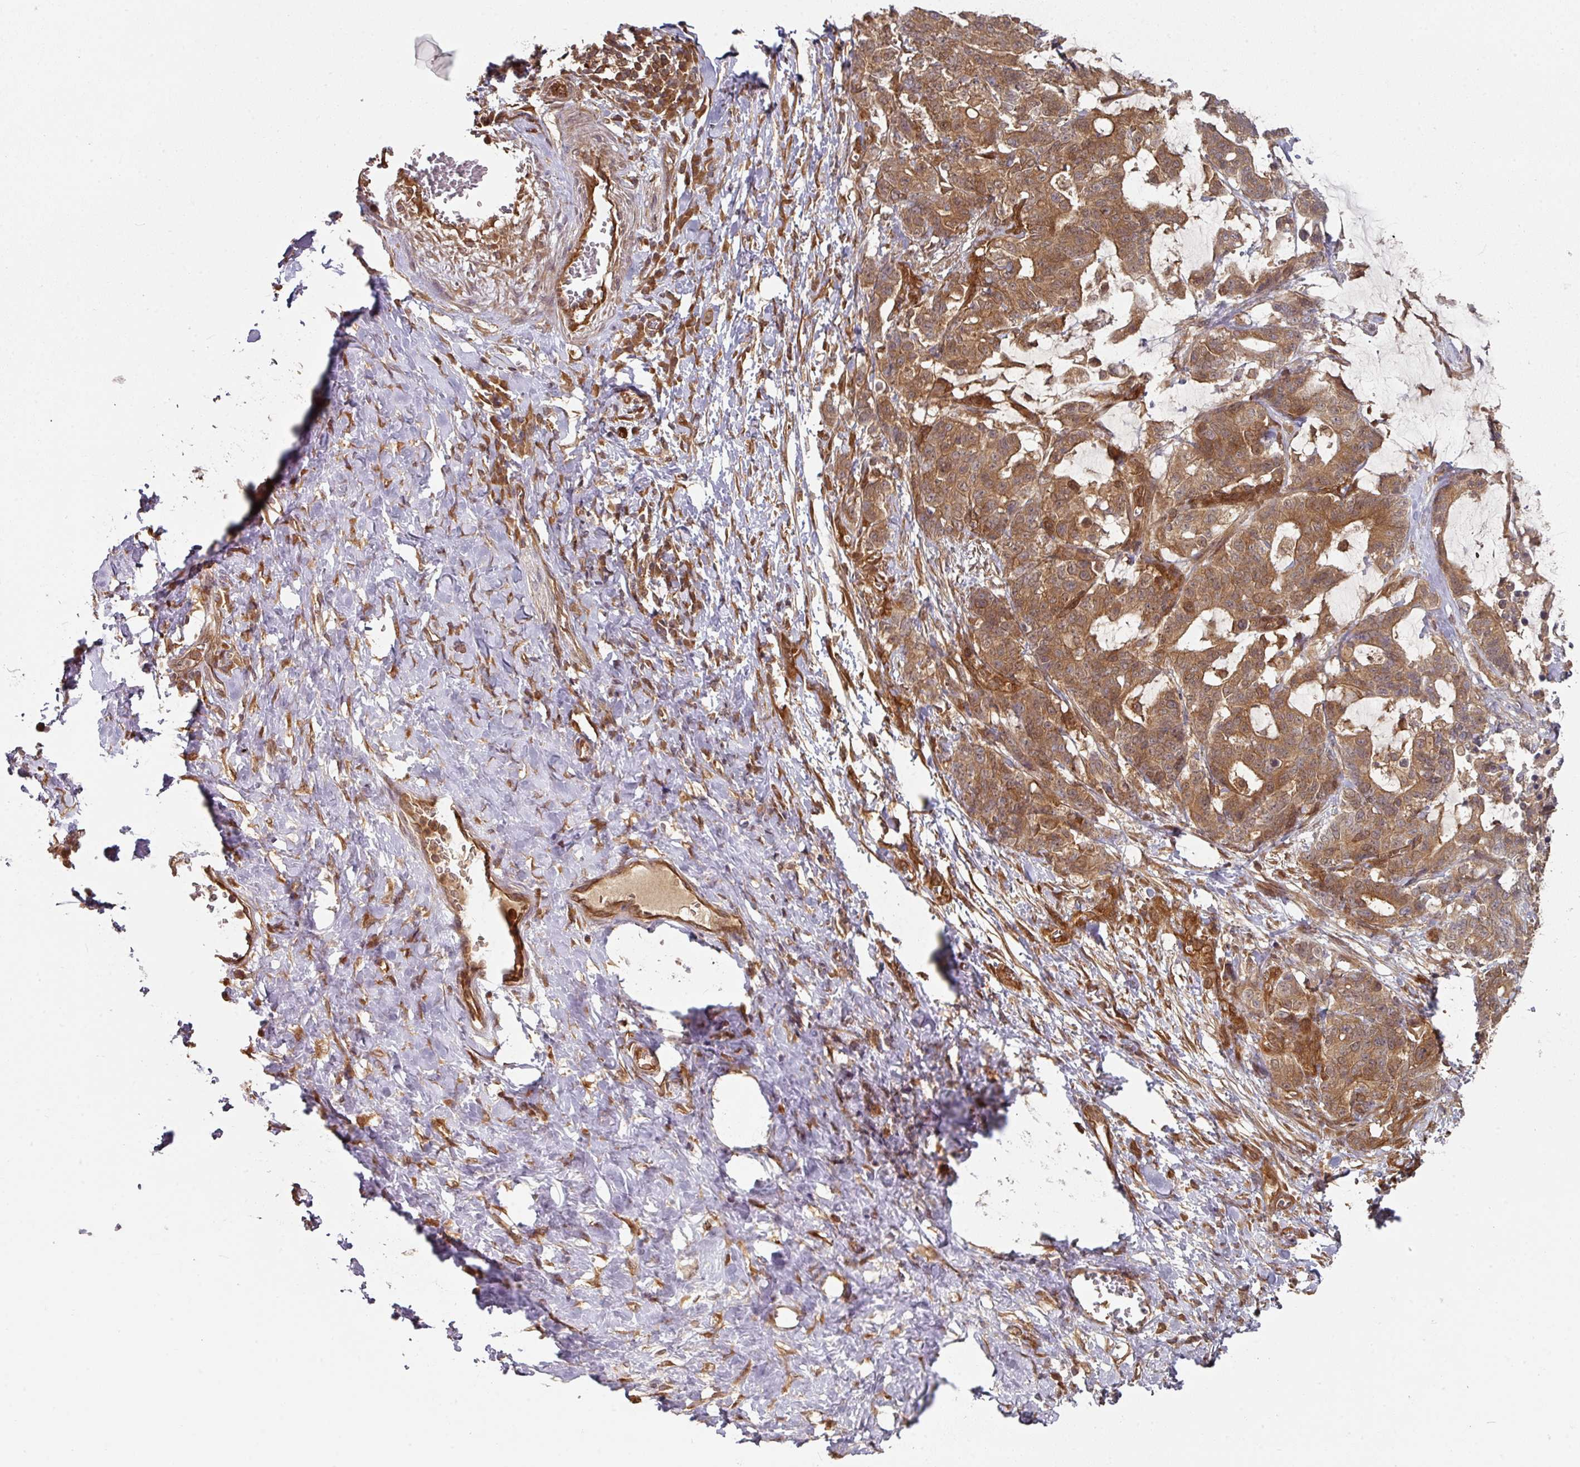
{"staining": {"intensity": "moderate", "quantity": ">75%", "location": "cytoplasmic/membranous"}, "tissue": "stomach cancer", "cell_type": "Tumor cells", "image_type": "cancer", "snomed": [{"axis": "morphology", "description": "Normal tissue, NOS"}, {"axis": "morphology", "description": "Adenocarcinoma, NOS"}, {"axis": "topography", "description": "Stomach"}], "caption": "Stomach adenocarcinoma stained for a protein (brown) demonstrates moderate cytoplasmic/membranous positive staining in approximately >75% of tumor cells.", "gene": "EIF4EBP2", "patient": {"sex": "female", "age": 64}}